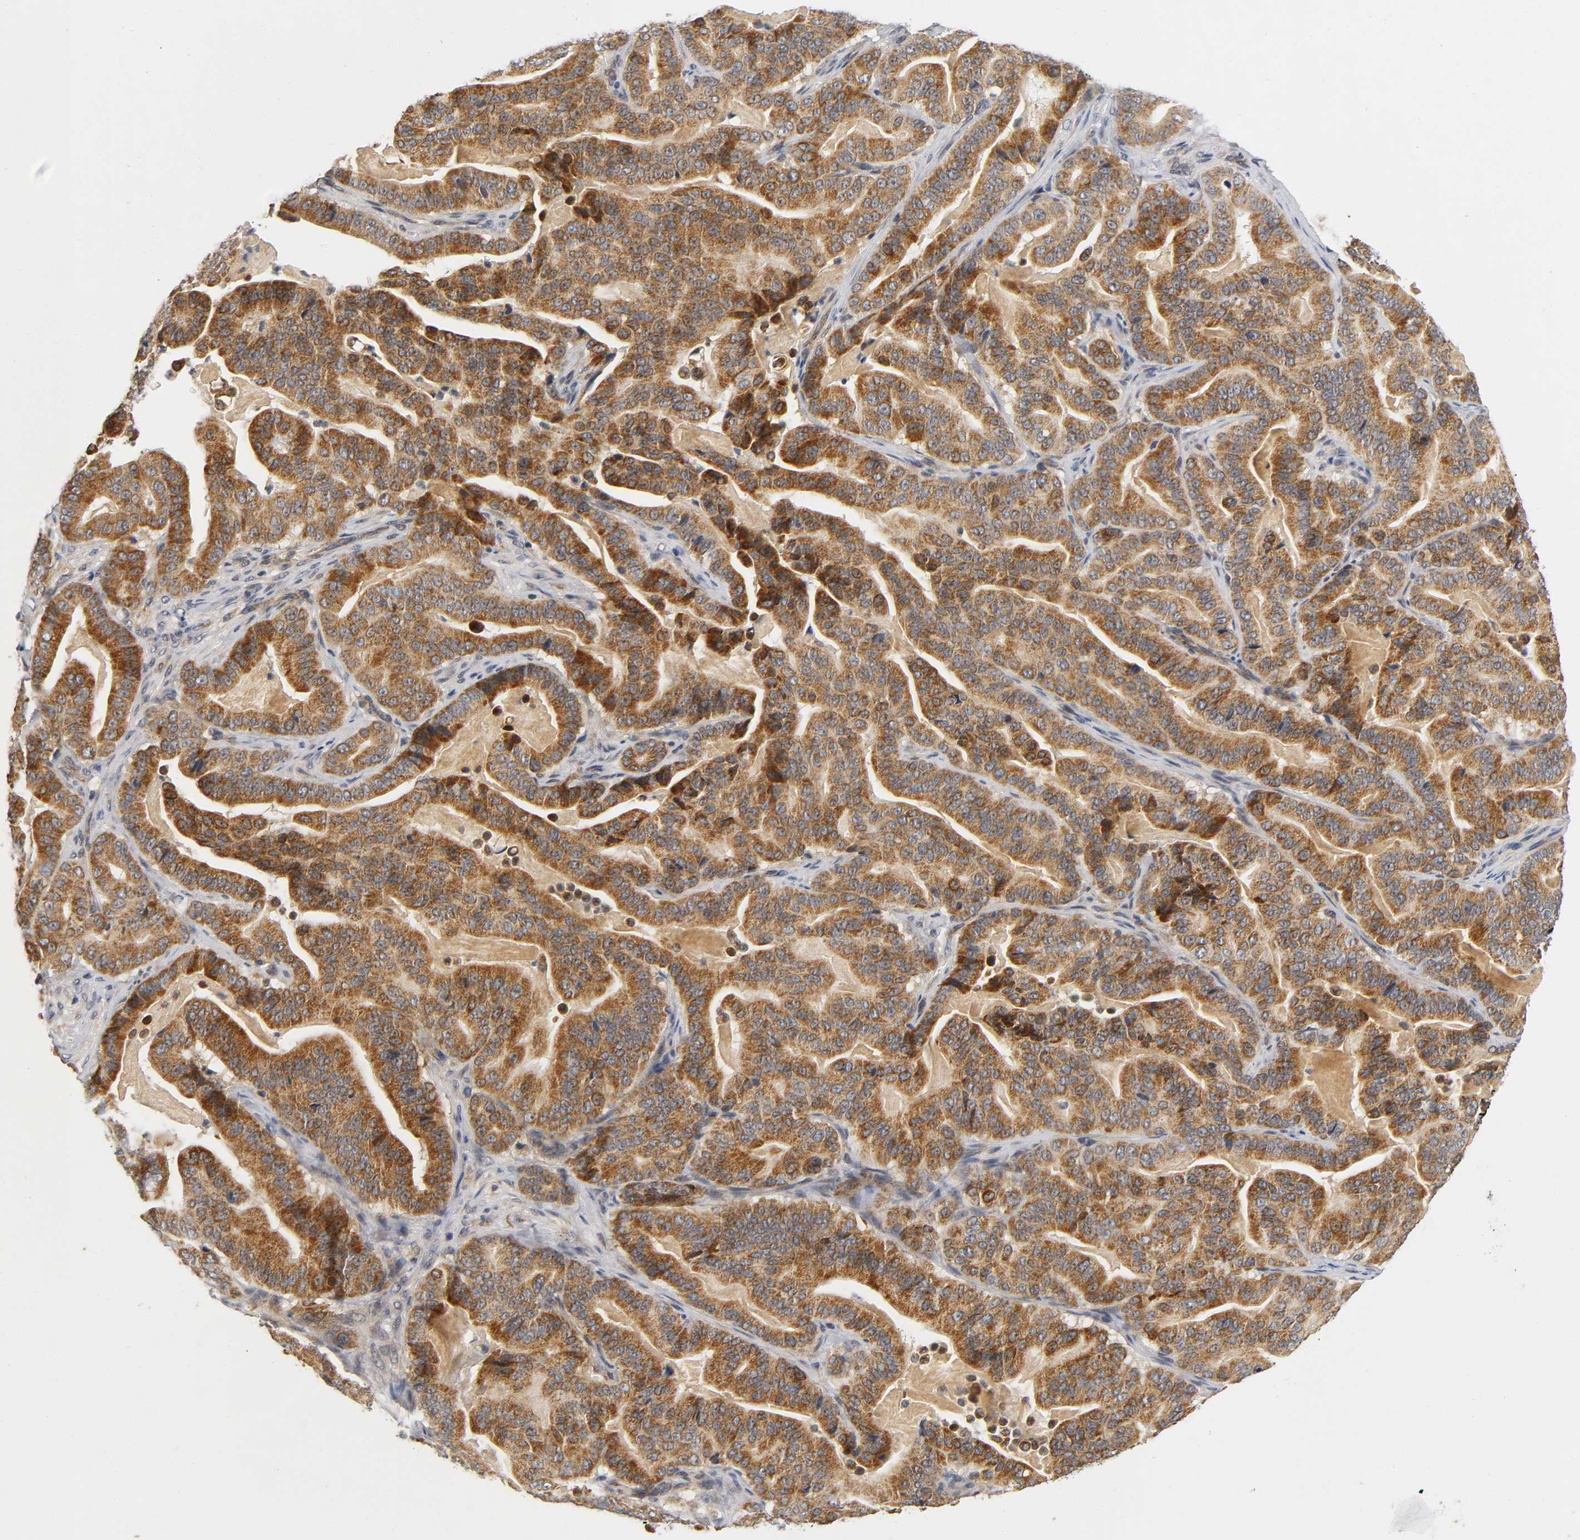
{"staining": {"intensity": "moderate", "quantity": ">75%", "location": "cytoplasmic/membranous"}, "tissue": "pancreatic cancer", "cell_type": "Tumor cells", "image_type": "cancer", "snomed": [{"axis": "morphology", "description": "Adenocarcinoma, NOS"}, {"axis": "topography", "description": "Pancreas"}], "caption": "IHC of human adenocarcinoma (pancreatic) shows medium levels of moderate cytoplasmic/membranous staining in approximately >75% of tumor cells.", "gene": "NRP1", "patient": {"sex": "male", "age": 63}}